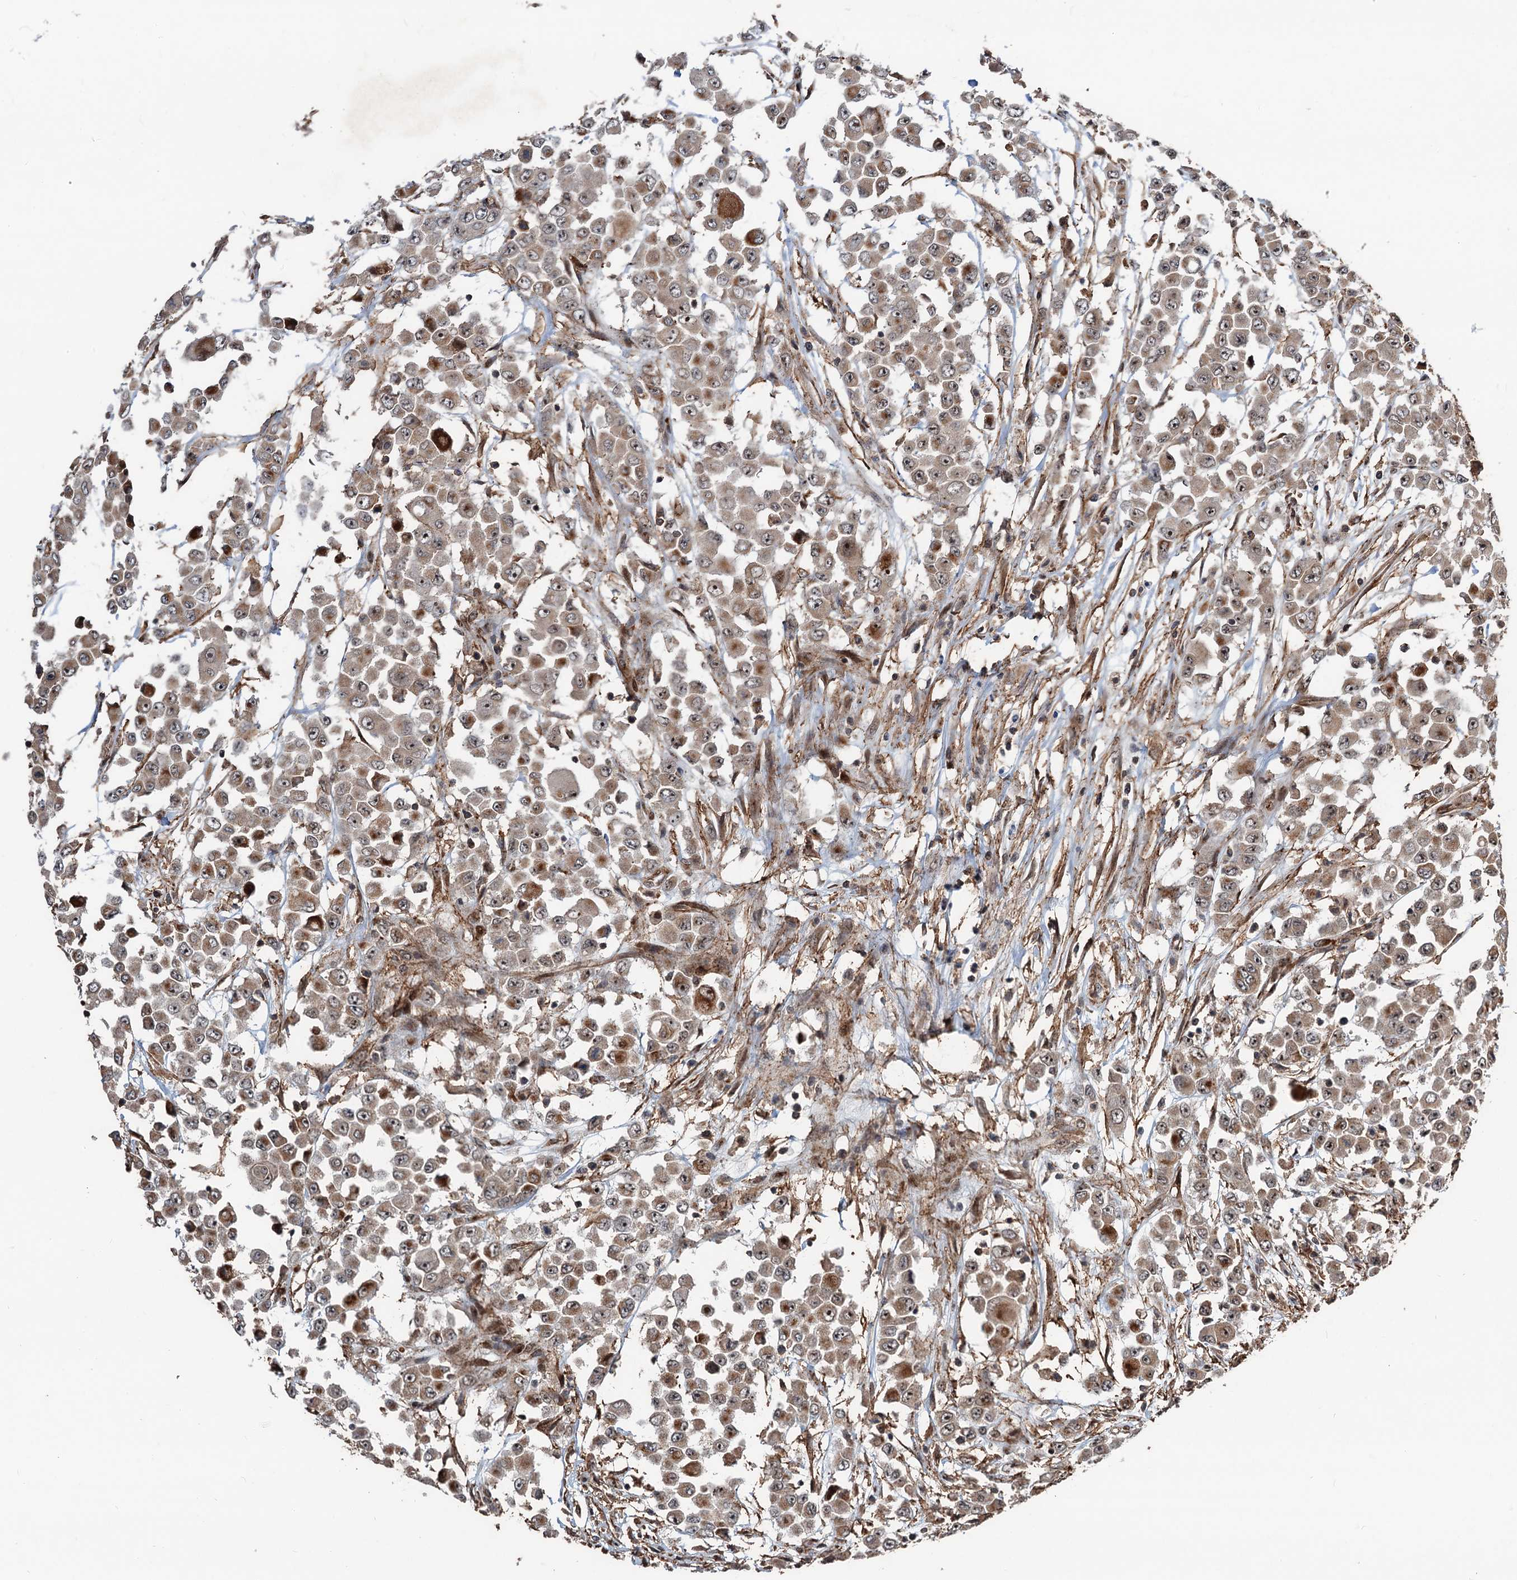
{"staining": {"intensity": "weak", "quantity": "25%-75%", "location": "cytoplasmic/membranous,nuclear"}, "tissue": "colorectal cancer", "cell_type": "Tumor cells", "image_type": "cancer", "snomed": [{"axis": "morphology", "description": "Adenocarcinoma, NOS"}, {"axis": "topography", "description": "Colon"}], "caption": "Protein analysis of colorectal adenocarcinoma tissue demonstrates weak cytoplasmic/membranous and nuclear positivity in approximately 25%-75% of tumor cells.", "gene": "TMA16", "patient": {"sex": "male", "age": 51}}